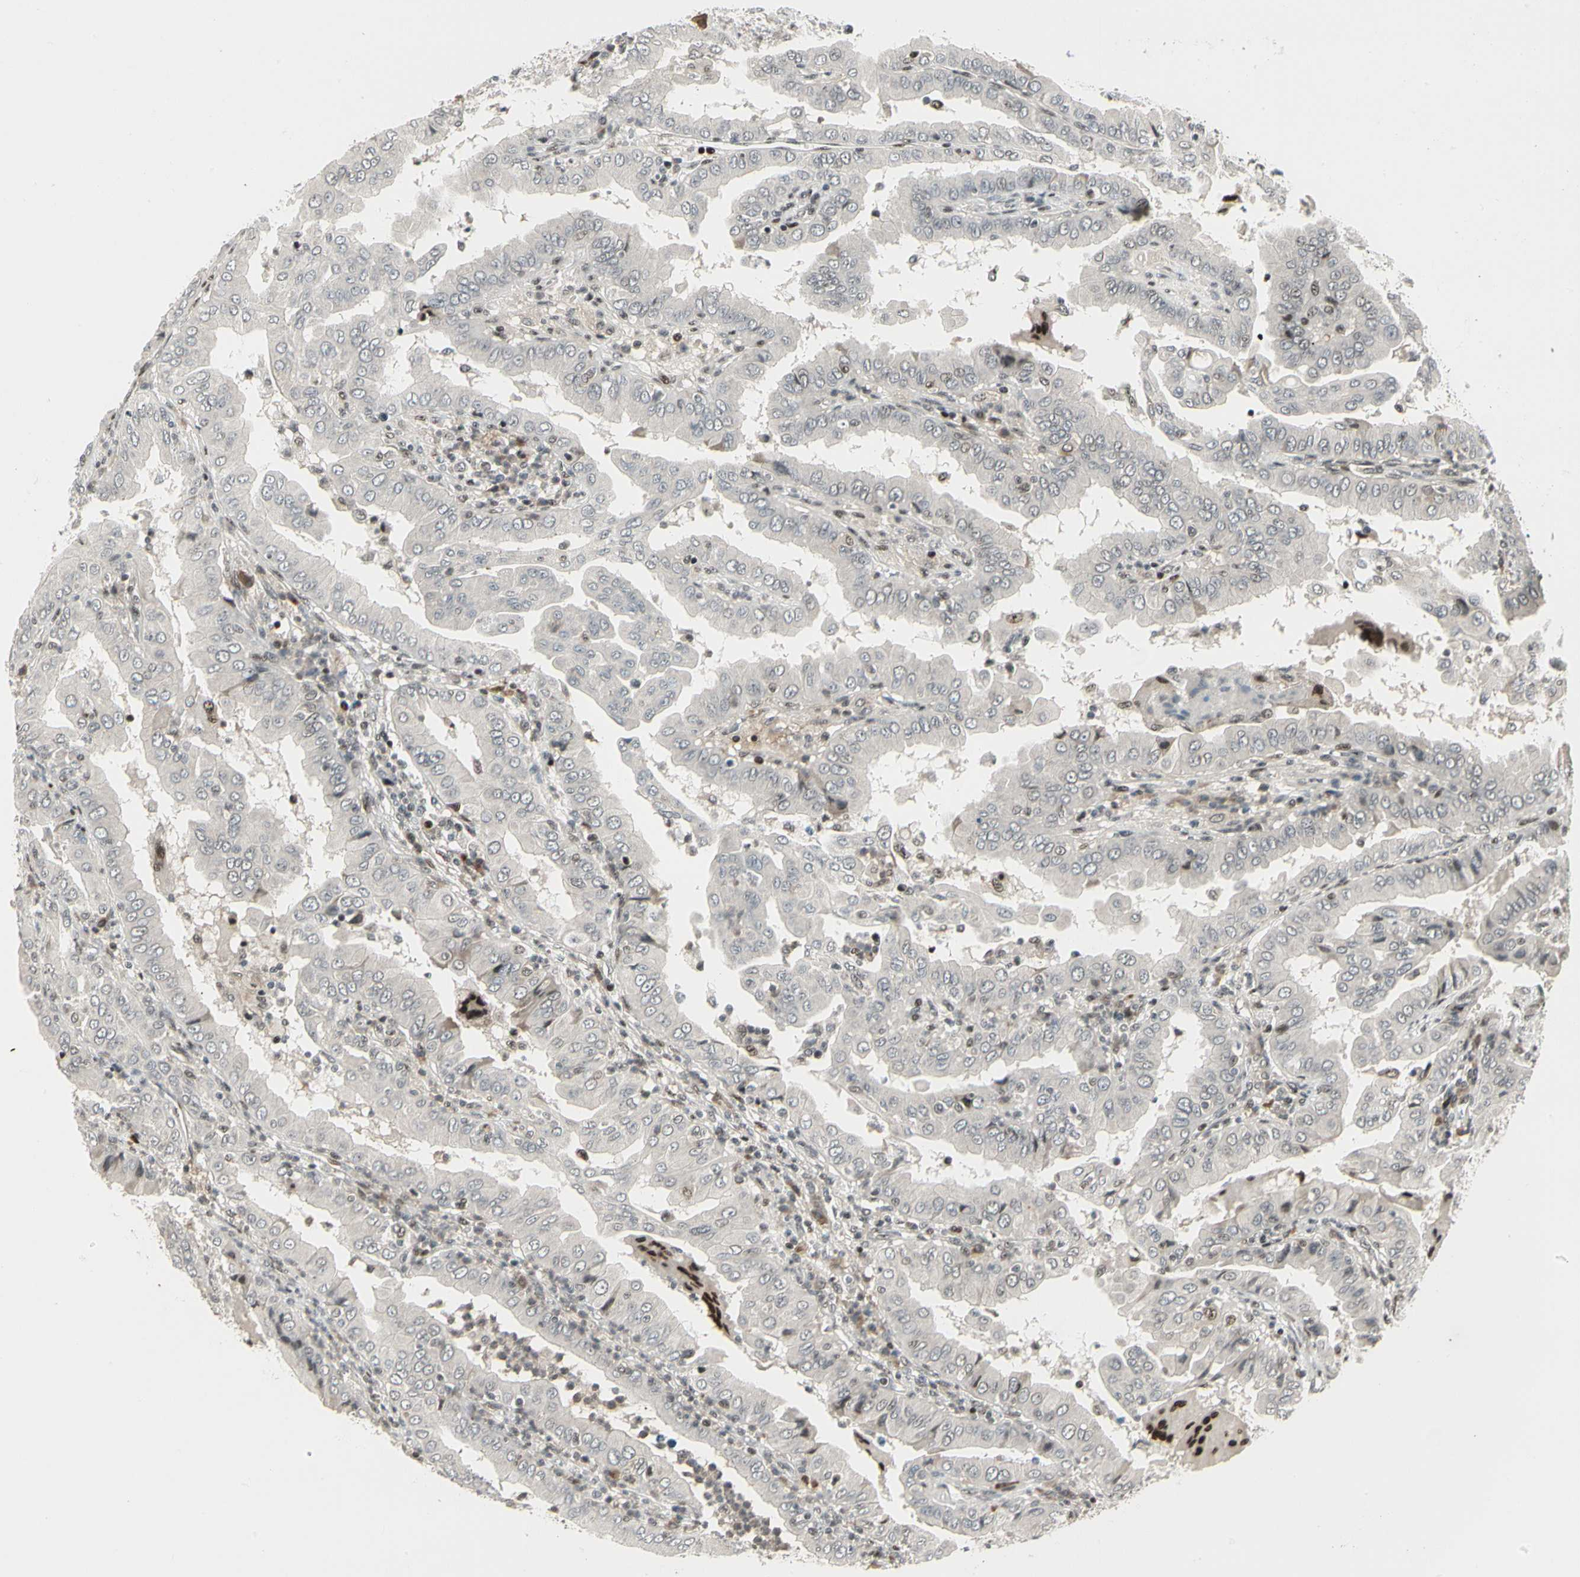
{"staining": {"intensity": "negative", "quantity": "none", "location": "none"}, "tissue": "thyroid cancer", "cell_type": "Tumor cells", "image_type": "cancer", "snomed": [{"axis": "morphology", "description": "Papillary adenocarcinoma, NOS"}, {"axis": "topography", "description": "Thyroid gland"}], "caption": "Immunohistochemistry (IHC) image of human thyroid papillary adenocarcinoma stained for a protein (brown), which demonstrates no positivity in tumor cells.", "gene": "FOXJ2", "patient": {"sex": "male", "age": 33}}